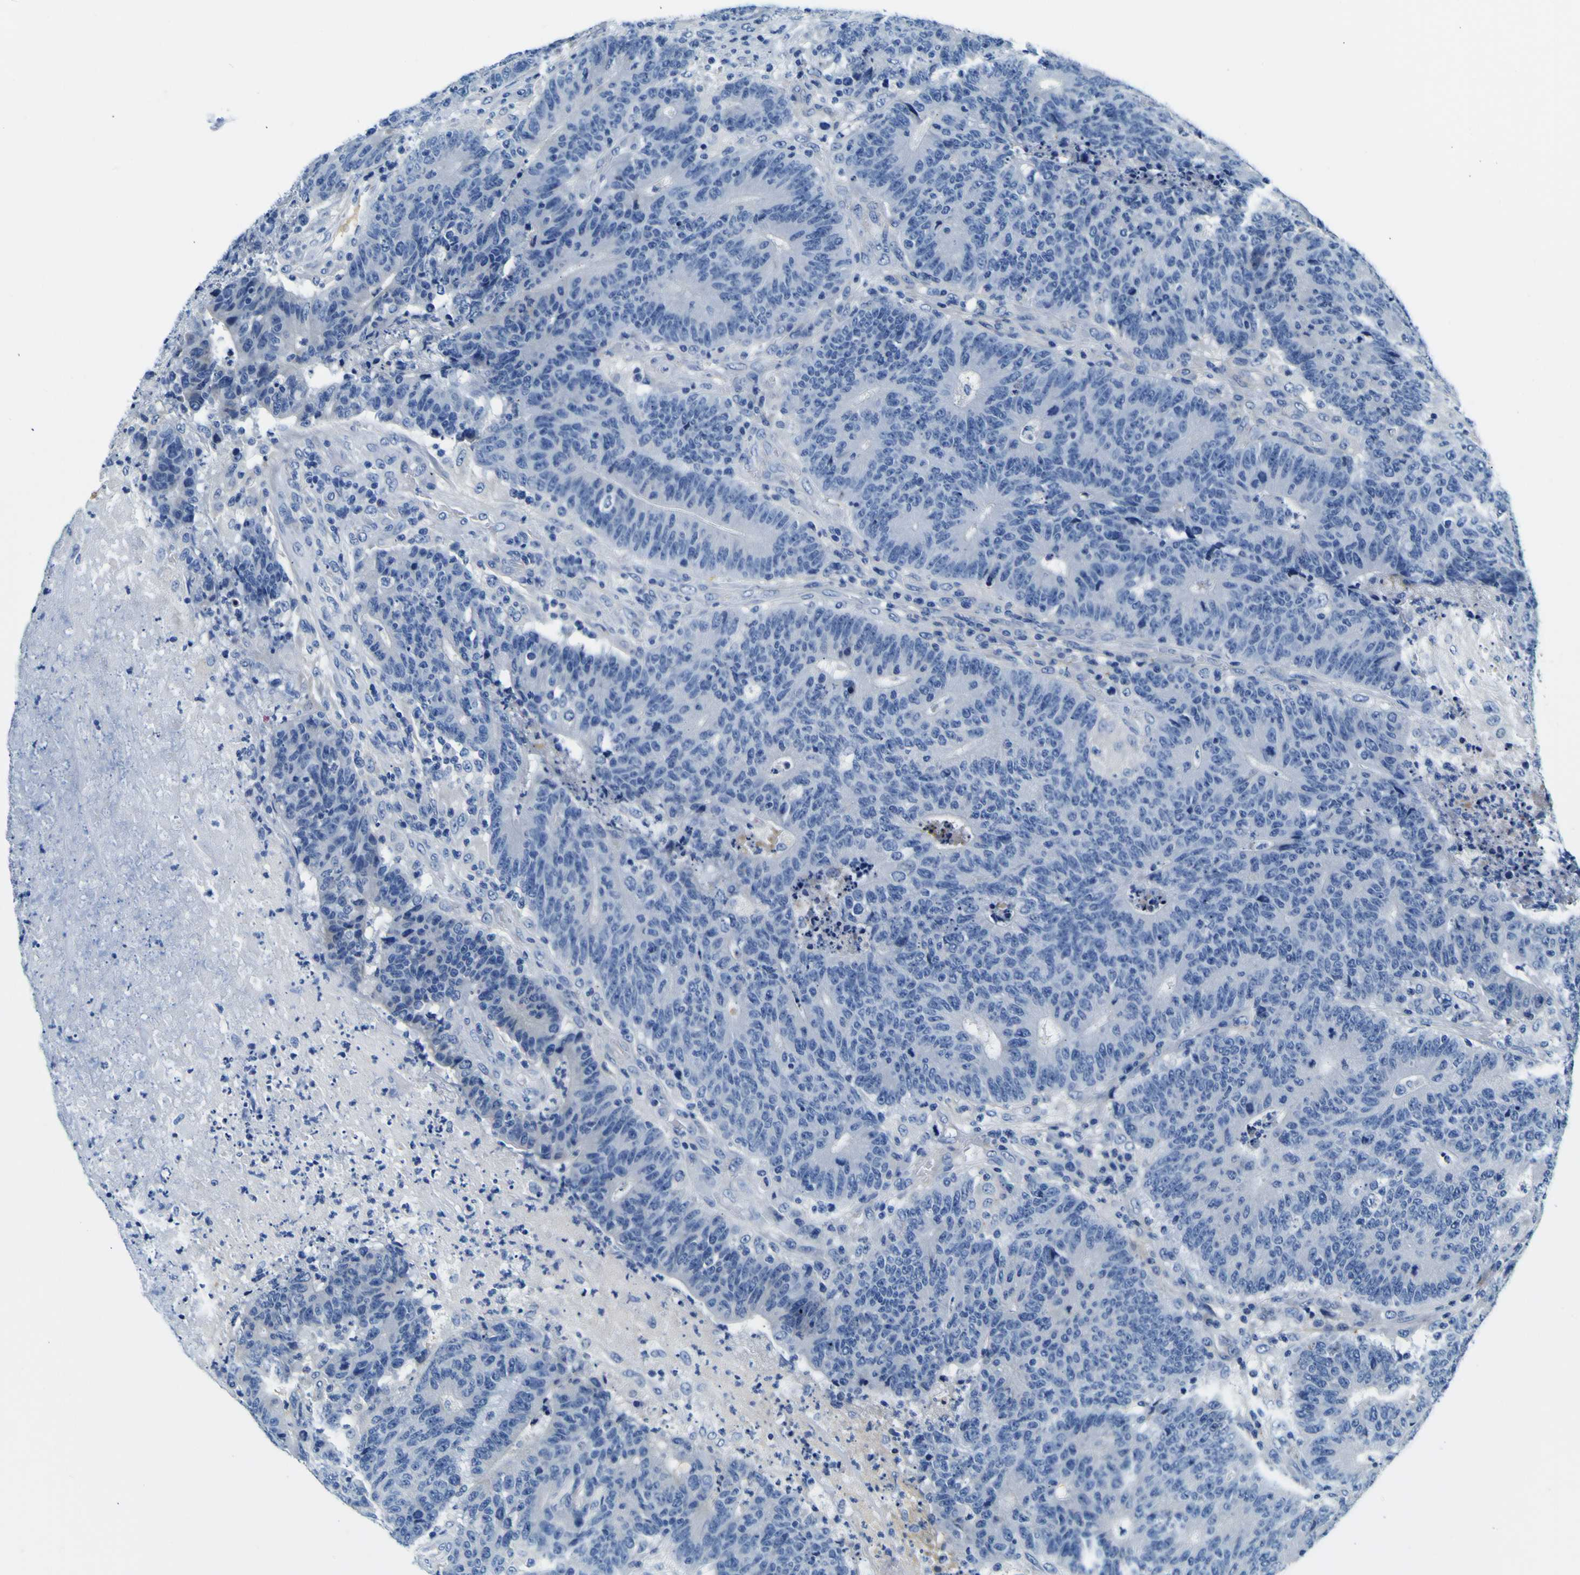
{"staining": {"intensity": "negative", "quantity": "none", "location": "none"}, "tissue": "colorectal cancer", "cell_type": "Tumor cells", "image_type": "cancer", "snomed": [{"axis": "morphology", "description": "Normal tissue, NOS"}, {"axis": "morphology", "description": "Adenocarcinoma, NOS"}, {"axis": "topography", "description": "Colon"}], "caption": "High power microscopy image of an immunohistochemistry (IHC) photomicrograph of colorectal cancer (adenocarcinoma), revealing no significant staining in tumor cells. The staining was performed using DAB (3,3'-diaminobenzidine) to visualize the protein expression in brown, while the nuclei were stained in blue with hematoxylin (Magnification: 20x).", "gene": "ADGRA2", "patient": {"sex": "female", "age": 75}}